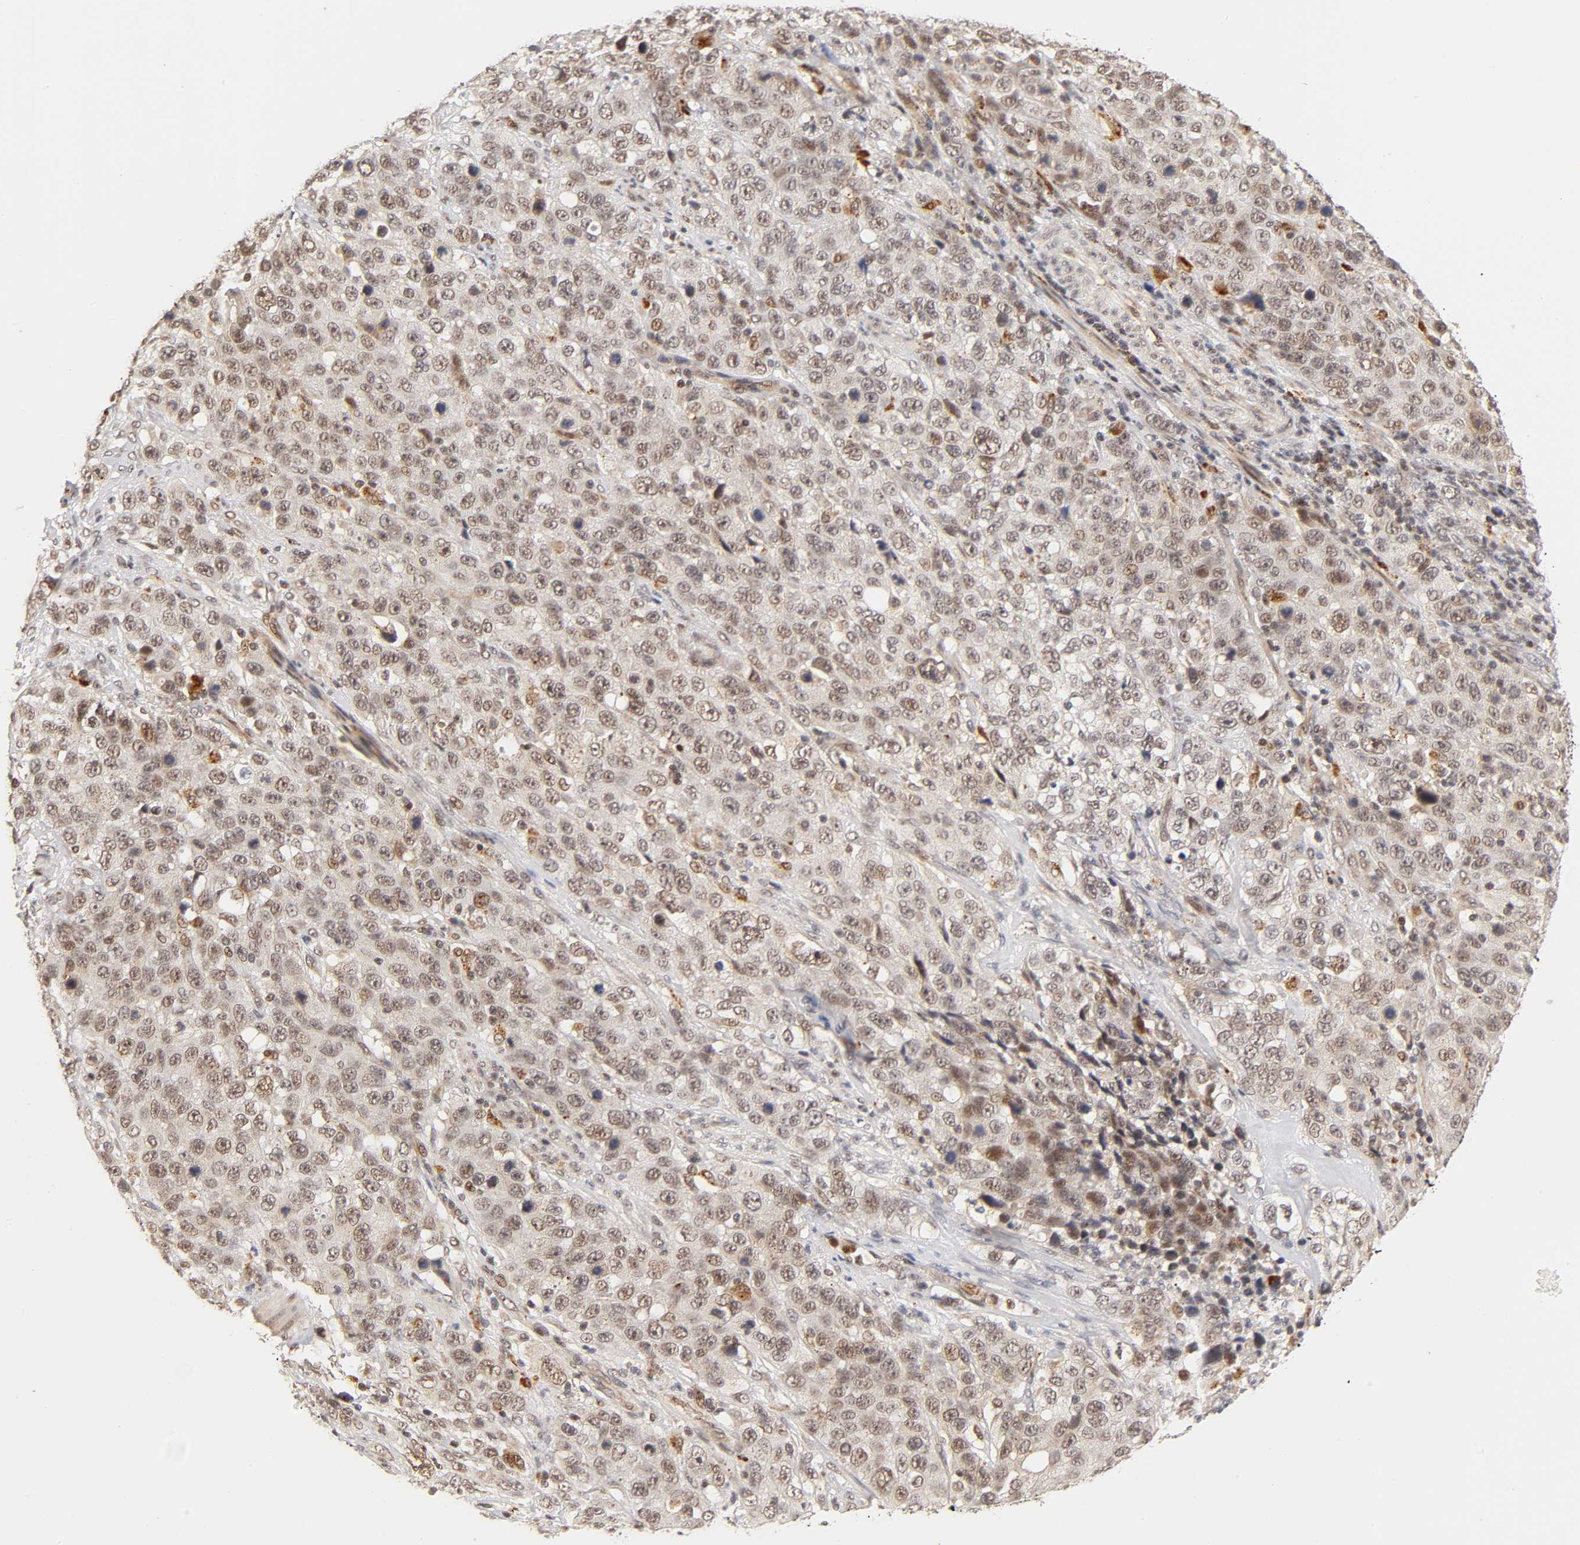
{"staining": {"intensity": "moderate", "quantity": "<25%", "location": "cytoplasmic/membranous,nuclear"}, "tissue": "stomach cancer", "cell_type": "Tumor cells", "image_type": "cancer", "snomed": [{"axis": "morphology", "description": "Normal tissue, NOS"}, {"axis": "morphology", "description": "Adenocarcinoma, NOS"}, {"axis": "topography", "description": "Stomach"}], "caption": "Adenocarcinoma (stomach) tissue shows moderate cytoplasmic/membranous and nuclear positivity in approximately <25% of tumor cells", "gene": "TAF10", "patient": {"sex": "male", "age": 48}}